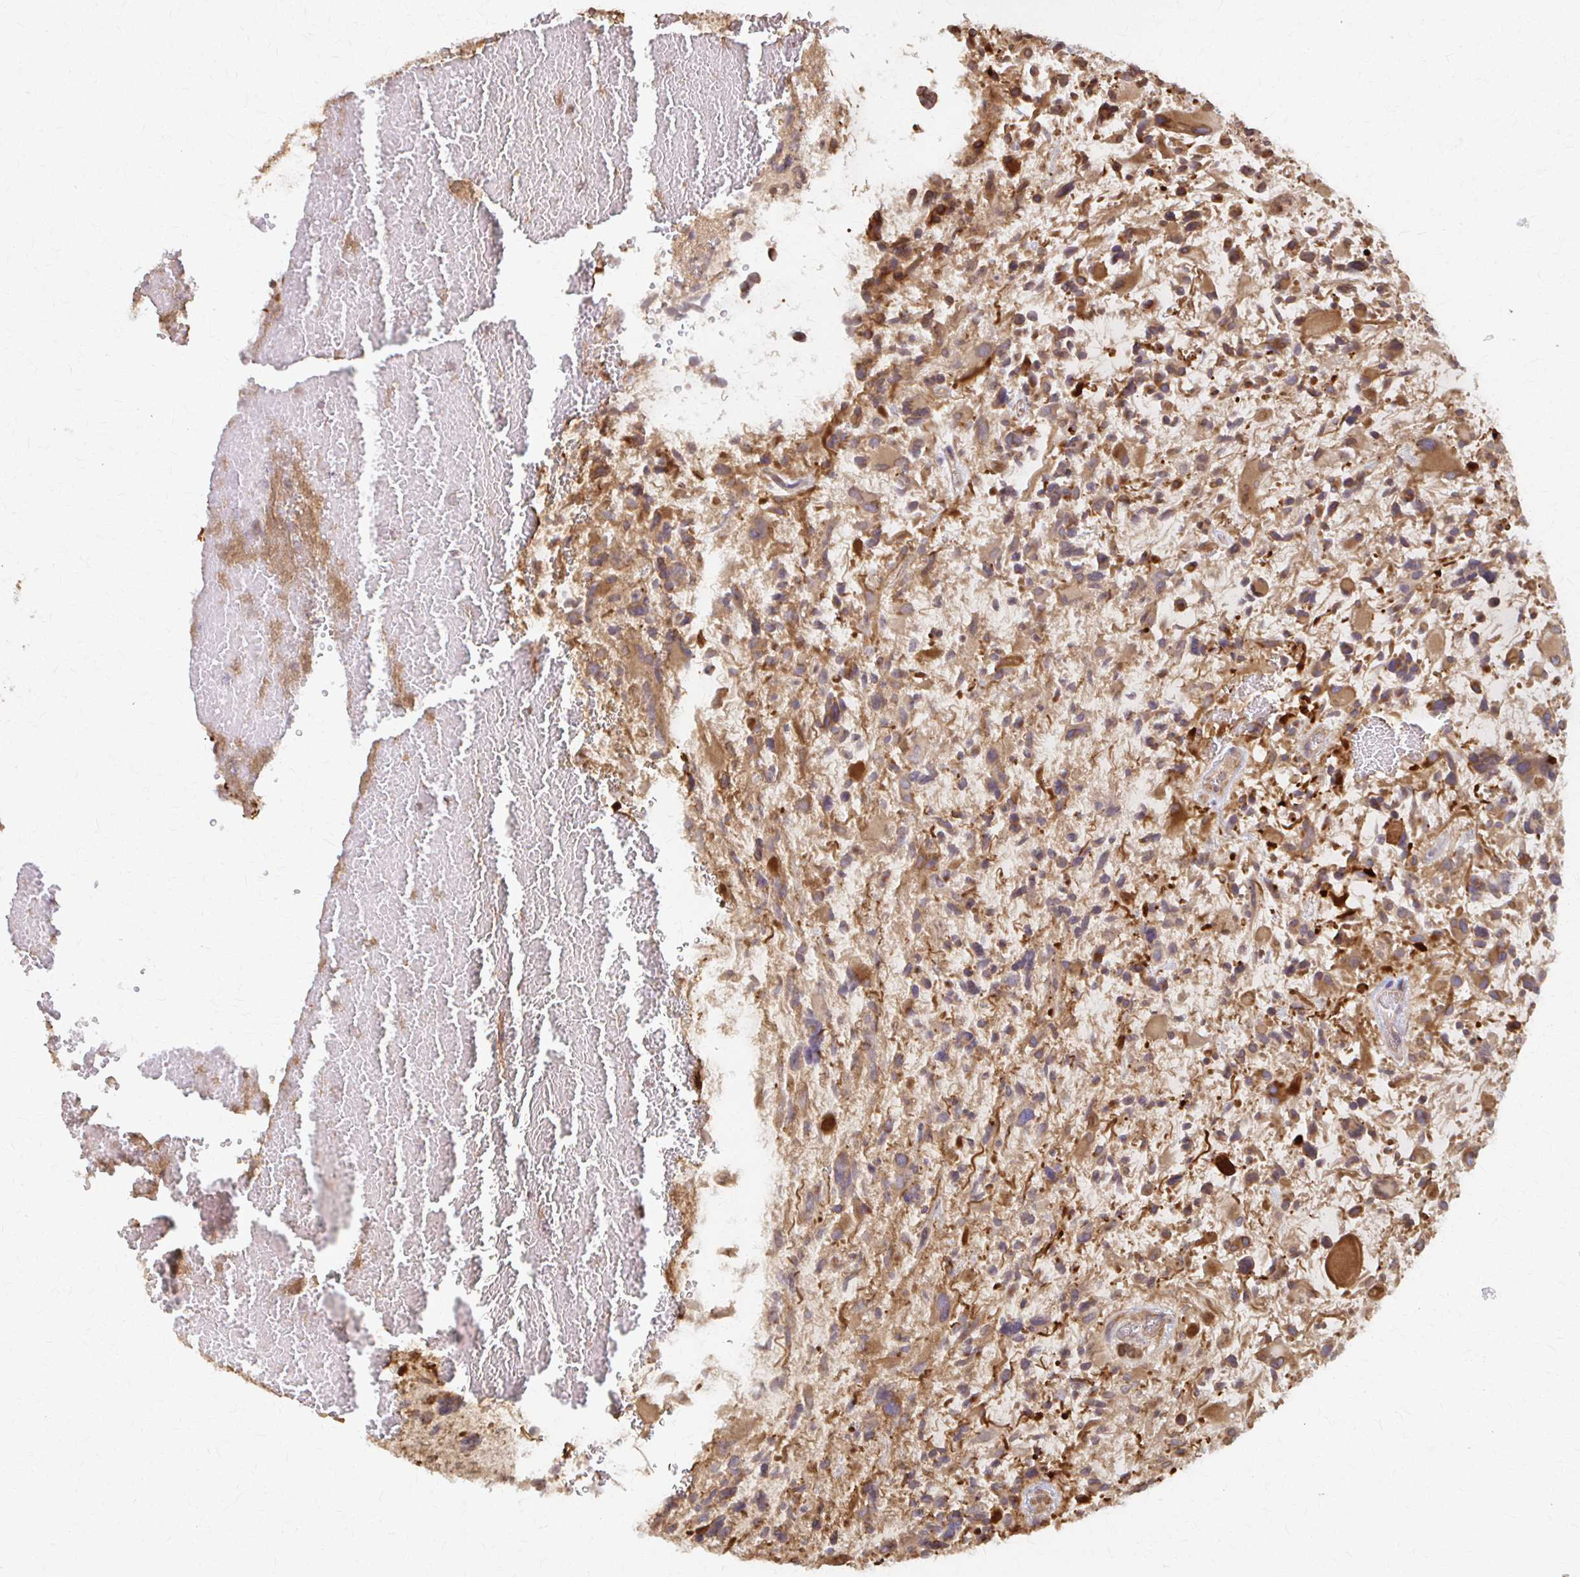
{"staining": {"intensity": "moderate", "quantity": "25%-75%", "location": "cytoplasmic/membranous"}, "tissue": "glioma", "cell_type": "Tumor cells", "image_type": "cancer", "snomed": [{"axis": "morphology", "description": "Glioma, malignant, High grade"}, {"axis": "topography", "description": "Brain"}], "caption": "Moderate cytoplasmic/membranous protein expression is identified in approximately 25%-75% of tumor cells in malignant high-grade glioma. Immunohistochemistry (ihc) stains the protein of interest in brown and the nuclei are stained blue.", "gene": "ARHGAP35", "patient": {"sex": "female", "age": 11}}